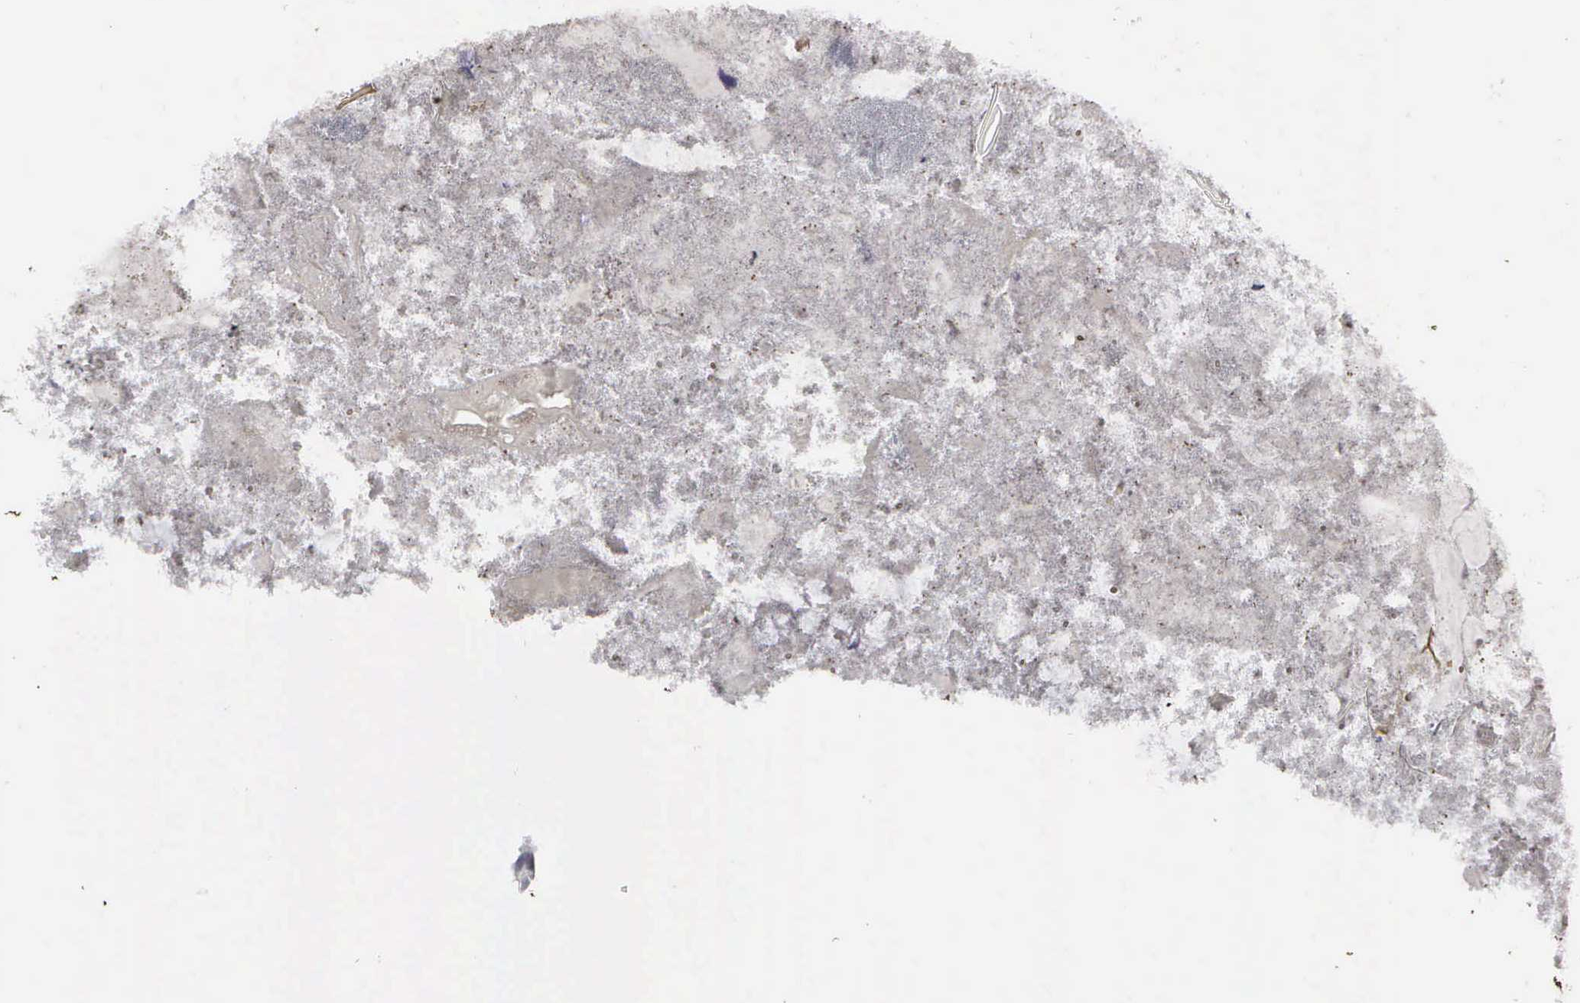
{"staining": {"intensity": "weak", "quantity": "25%-75%", "location": "nuclear"}, "tissue": "appendix", "cell_type": "Glandular cells", "image_type": "normal", "snomed": [{"axis": "morphology", "description": "Normal tissue, NOS"}, {"axis": "topography", "description": "Appendix"}], "caption": "This histopathology image displays IHC staining of unremarkable appendix, with low weak nuclear staining in about 25%-75% of glandular cells.", "gene": "KIAA0586", "patient": {"sex": "female", "age": 82}}